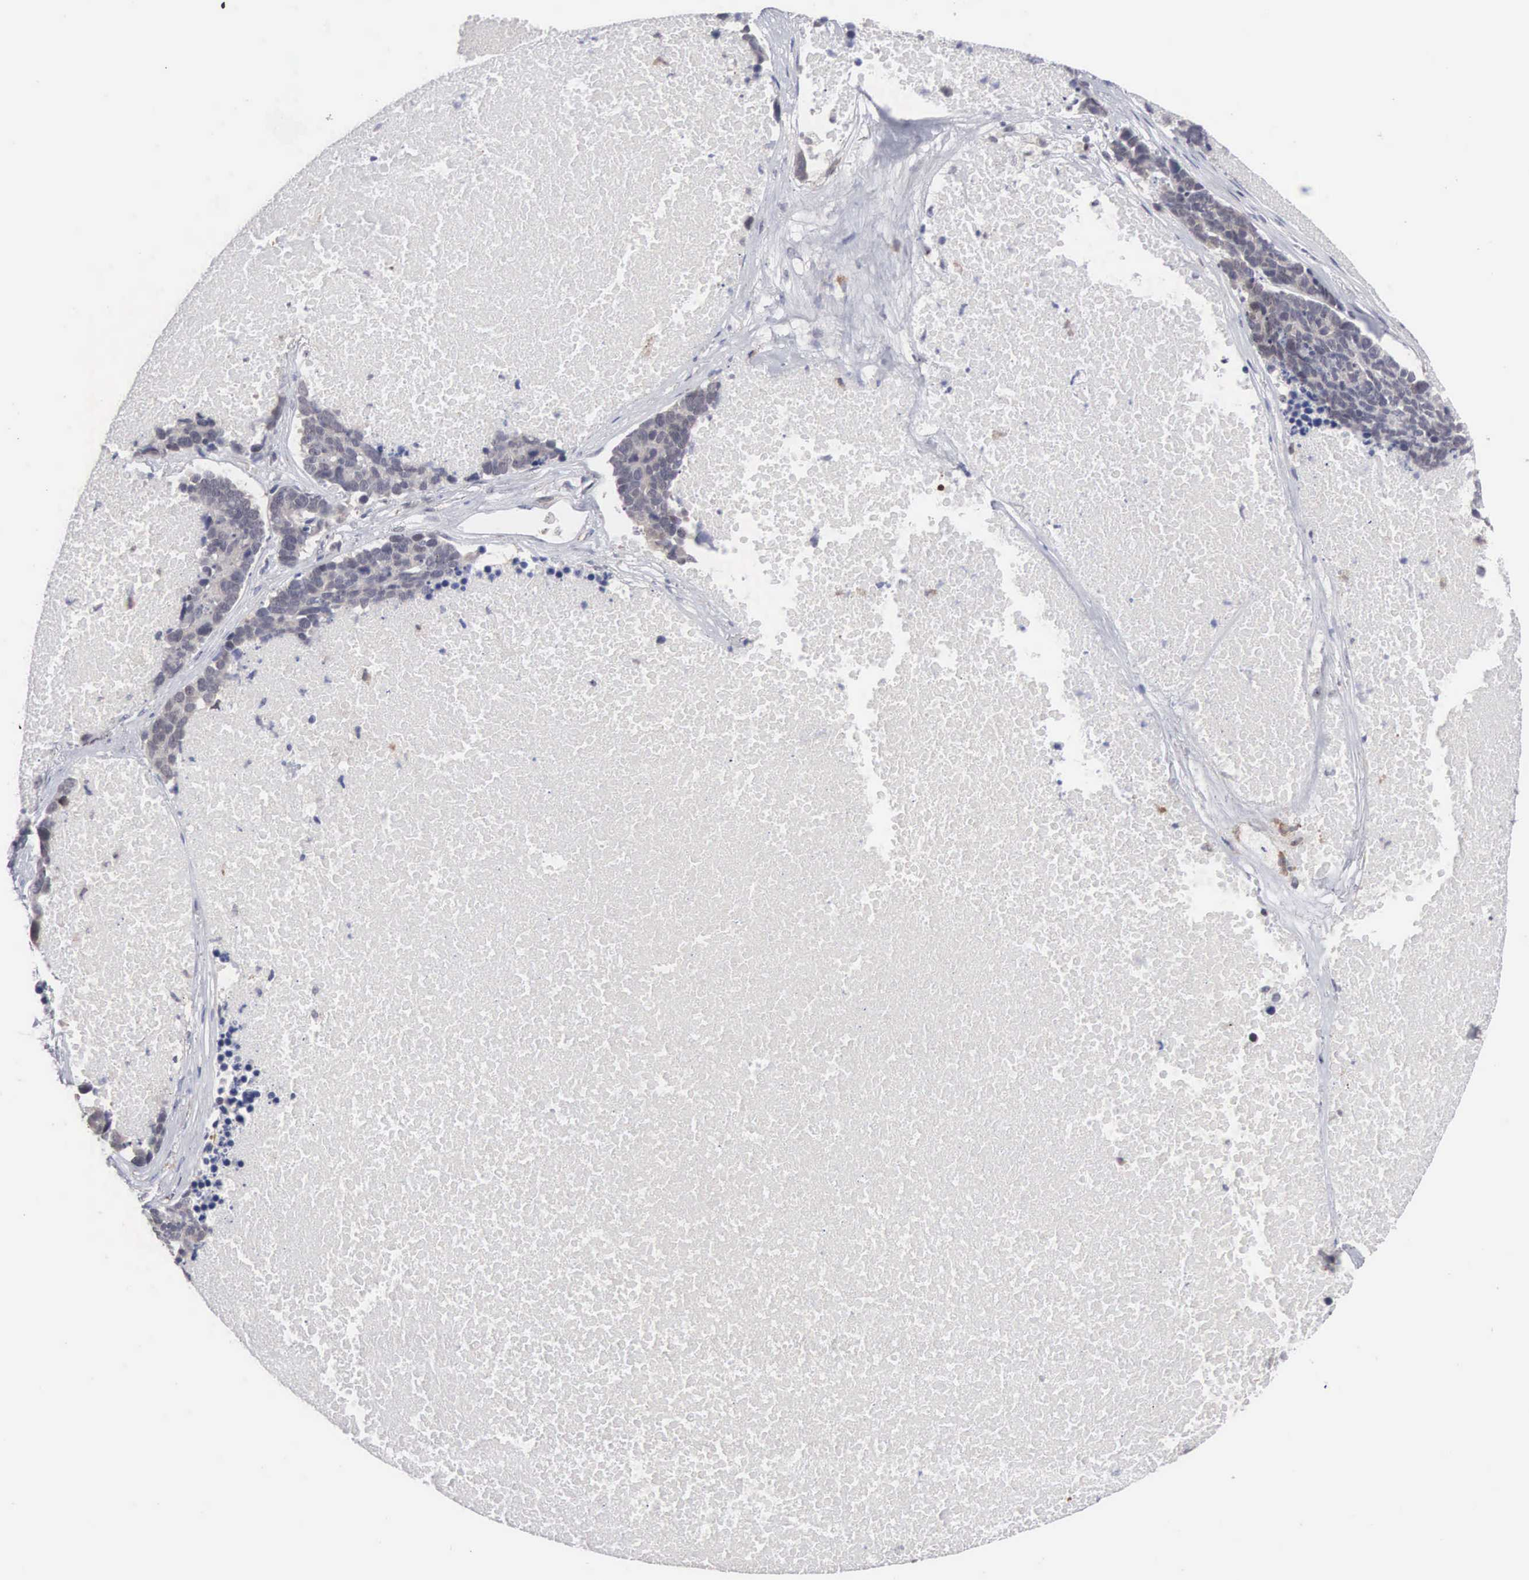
{"staining": {"intensity": "negative", "quantity": "none", "location": "none"}, "tissue": "lung cancer", "cell_type": "Tumor cells", "image_type": "cancer", "snomed": [{"axis": "morphology", "description": "Neoplasm, malignant, NOS"}, {"axis": "topography", "description": "Lung"}], "caption": "This micrograph is of lung malignant neoplasm stained with IHC to label a protein in brown with the nuclei are counter-stained blue. There is no positivity in tumor cells.", "gene": "ACOT4", "patient": {"sex": "female", "age": 75}}